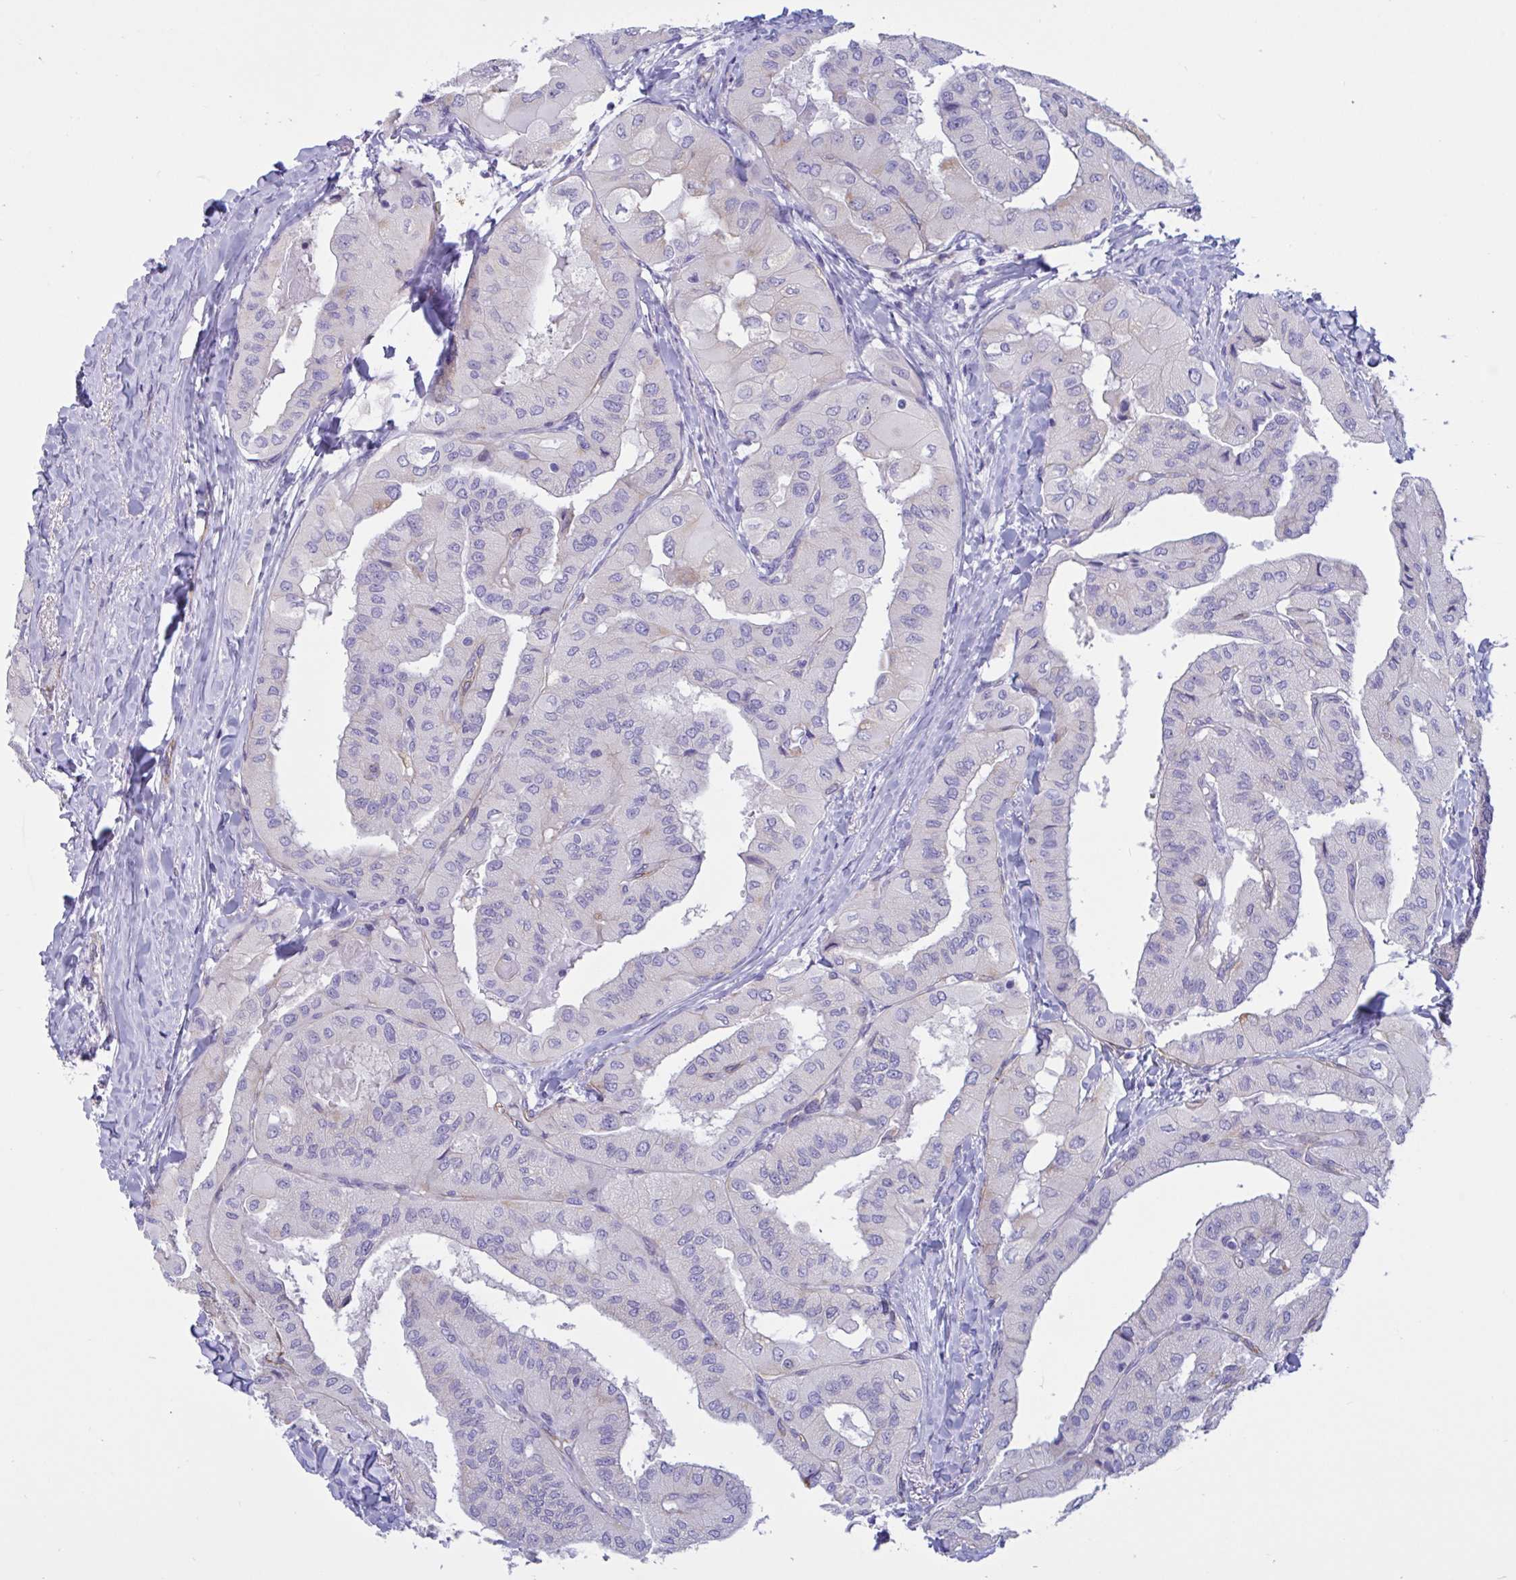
{"staining": {"intensity": "negative", "quantity": "none", "location": "none"}, "tissue": "thyroid cancer", "cell_type": "Tumor cells", "image_type": "cancer", "snomed": [{"axis": "morphology", "description": "Normal tissue, NOS"}, {"axis": "morphology", "description": "Papillary adenocarcinoma, NOS"}, {"axis": "topography", "description": "Thyroid gland"}], "caption": "A high-resolution micrograph shows IHC staining of papillary adenocarcinoma (thyroid), which demonstrates no significant positivity in tumor cells. (DAB (3,3'-diaminobenzidine) immunohistochemistry visualized using brightfield microscopy, high magnification).", "gene": "RPL22L1", "patient": {"sex": "female", "age": 59}}